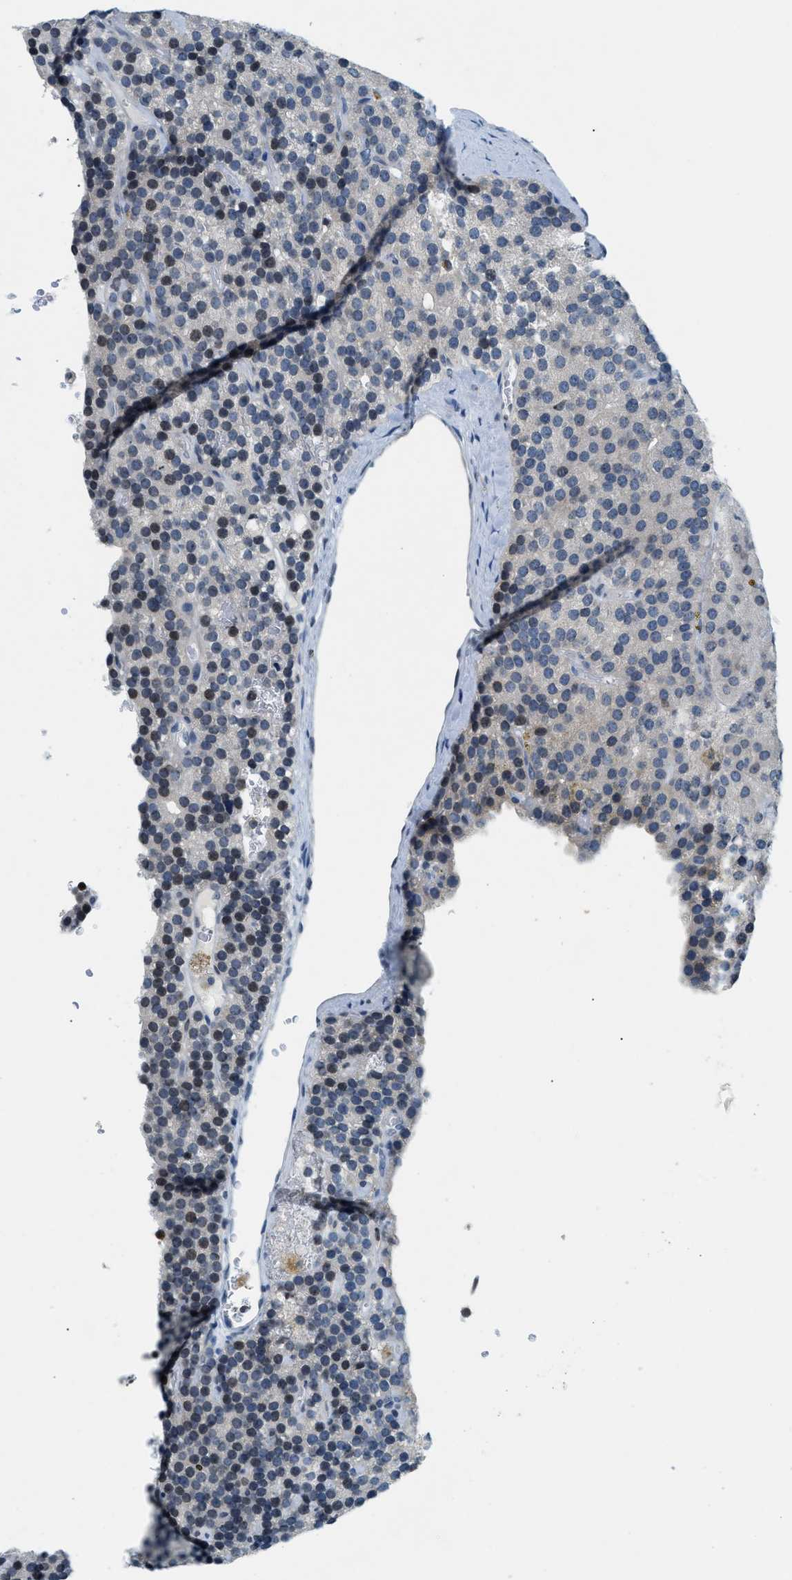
{"staining": {"intensity": "moderate", "quantity": "<25%", "location": "nuclear"}, "tissue": "parathyroid gland", "cell_type": "Glandular cells", "image_type": "normal", "snomed": [{"axis": "morphology", "description": "Normal tissue, NOS"}, {"axis": "morphology", "description": "Adenoma, NOS"}, {"axis": "topography", "description": "Parathyroid gland"}], "caption": "Immunohistochemistry of normal parathyroid gland demonstrates low levels of moderate nuclear staining in about <25% of glandular cells.", "gene": "UVRAG", "patient": {"sex": "female", "age": 86}}